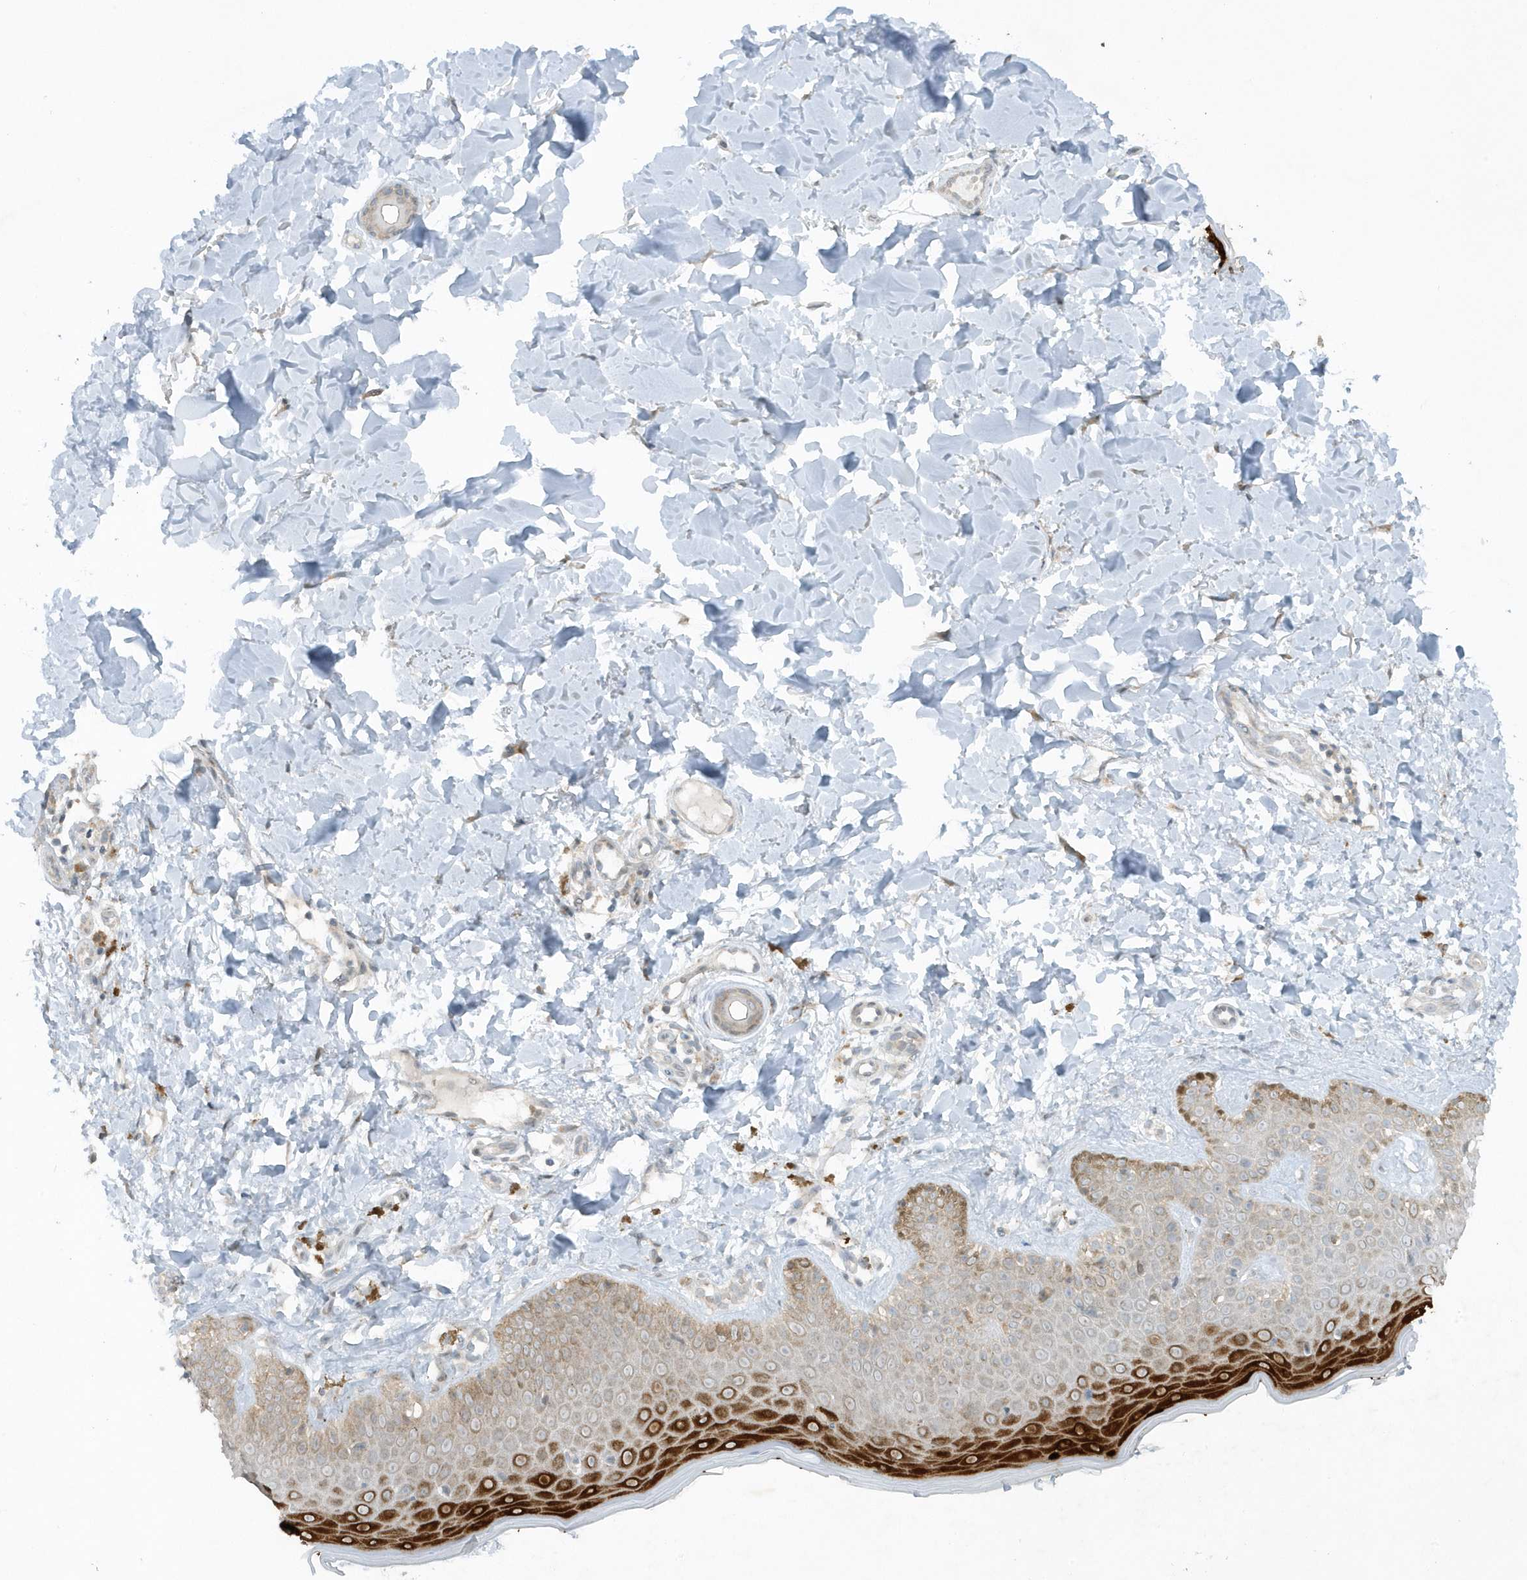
{"staining": {"intensity": "moderate", "quantity": "<25%", "location": "cytoplasmic/membranous"}, "tissue": "skin", "cell_type": "Fibroblasts", "image_type": "normal", "snomed": [{"axis": "morphology", "description": "Normal tissue, NOS"}, {"axis": "topography", "description": "Skin"}], "caption": "Immunohistochemistry of benign skin reveals low levels of moderate cytoplasmic/membranous staining in approximately <25% of fibroblasts.", "gene": "SCN3A", "patient": {"sex": "male", "age": 52}}